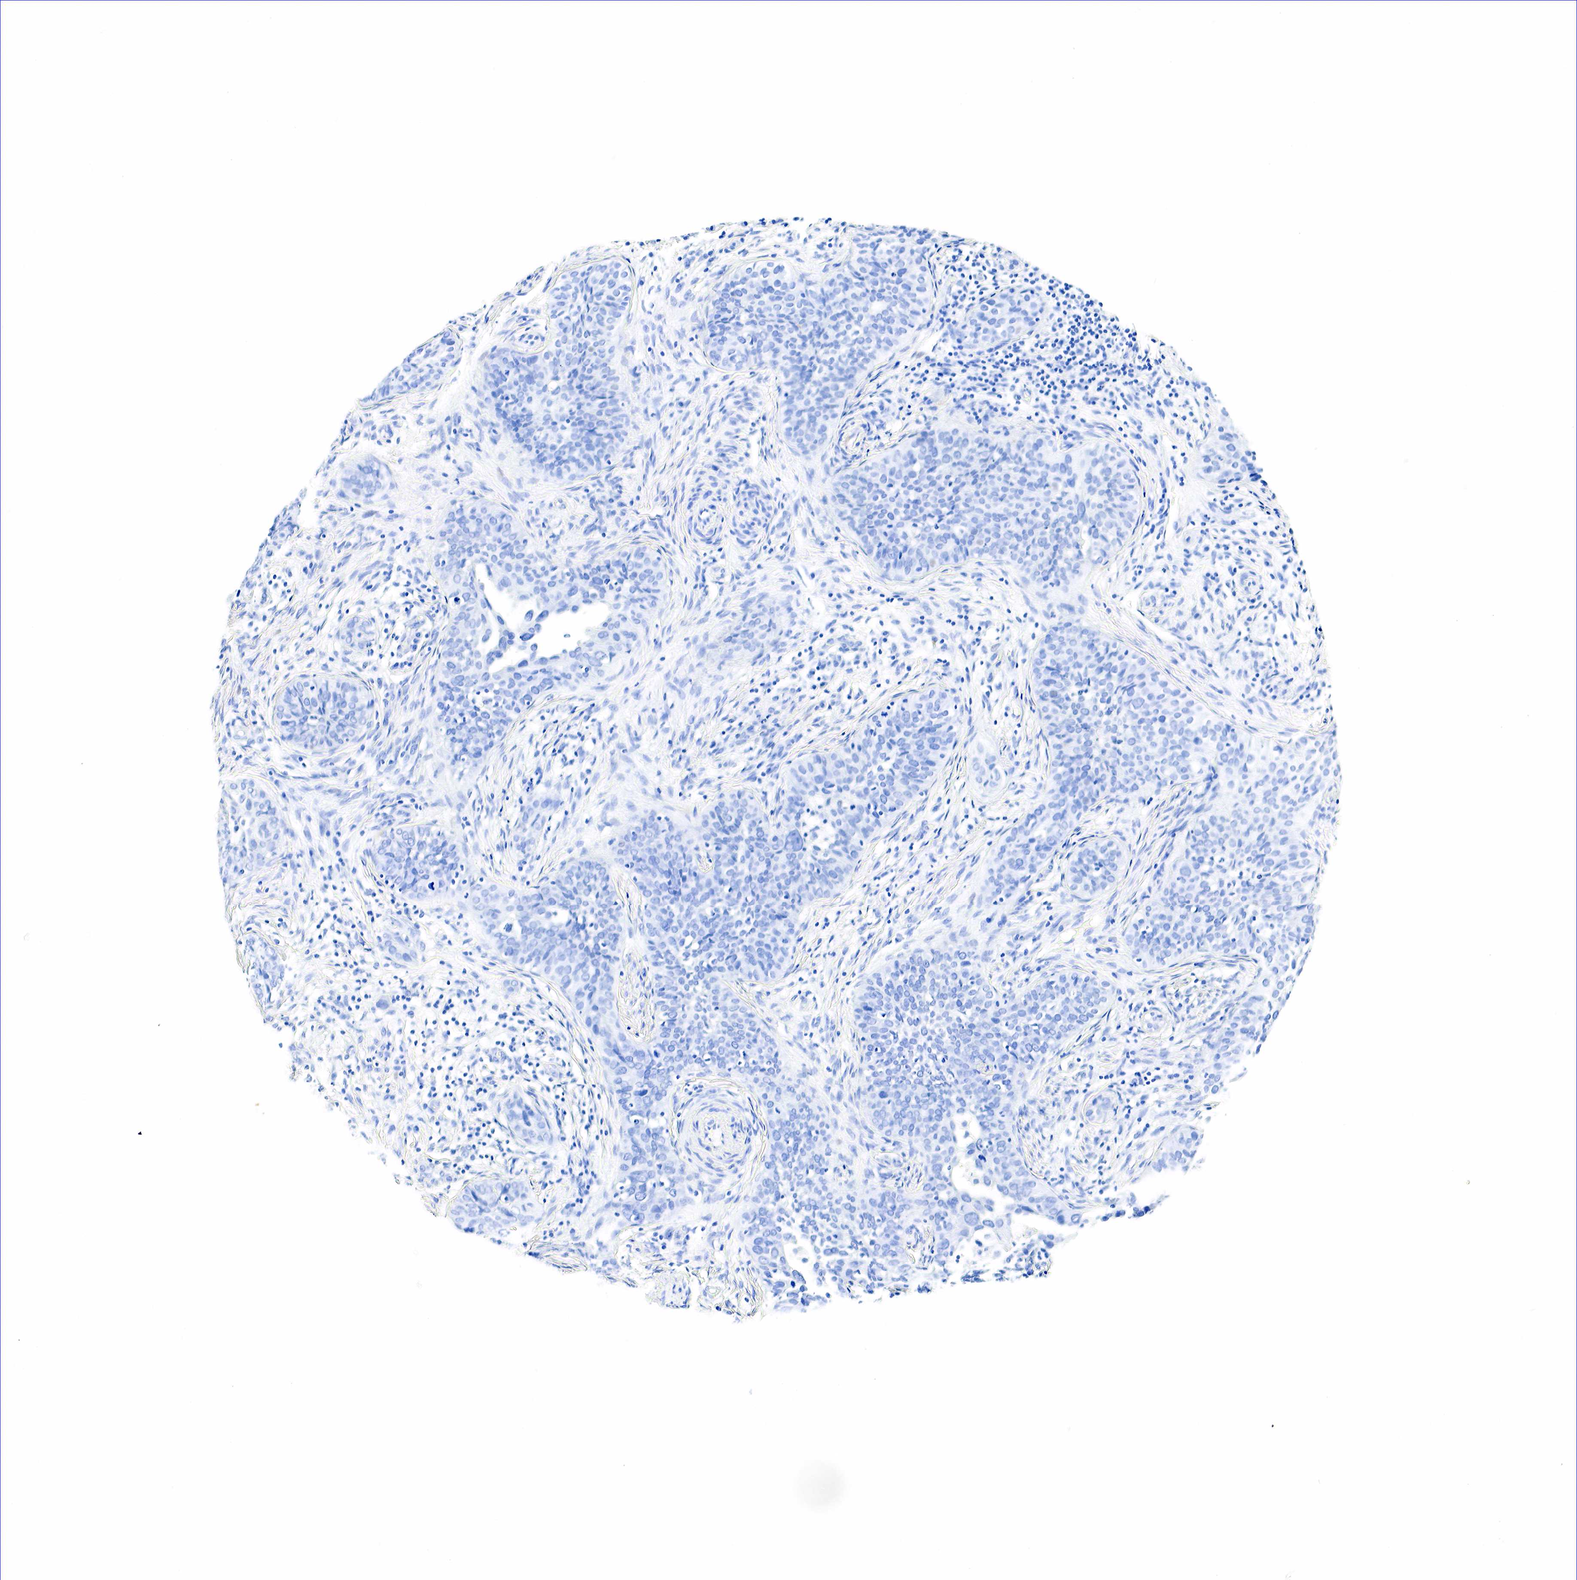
{"staining": {"intensity": "negative", "quantity": "none", "location": "none"}, "tissue": "cervical cancer", "cell_type": "Tumor cells", "image_type": "cancer", "snomed": [{"axis": "morphology", "description": "Squamous cell carcinoma, NOS"}, {"axis": "topography", "description": "Cervix"}], "caption": "Cervical cancer (squamous cell carcinoma) was stained to show a protein in brown. There is no significant positivity in tumor cells. The staining is performed using DAB (3,3'-diaminobenzidine) brown chromogen with nuclei counter-stained in using hematoxylin.", "gene": "ACP3", "patient": {"sex": "female", "age": 31}}